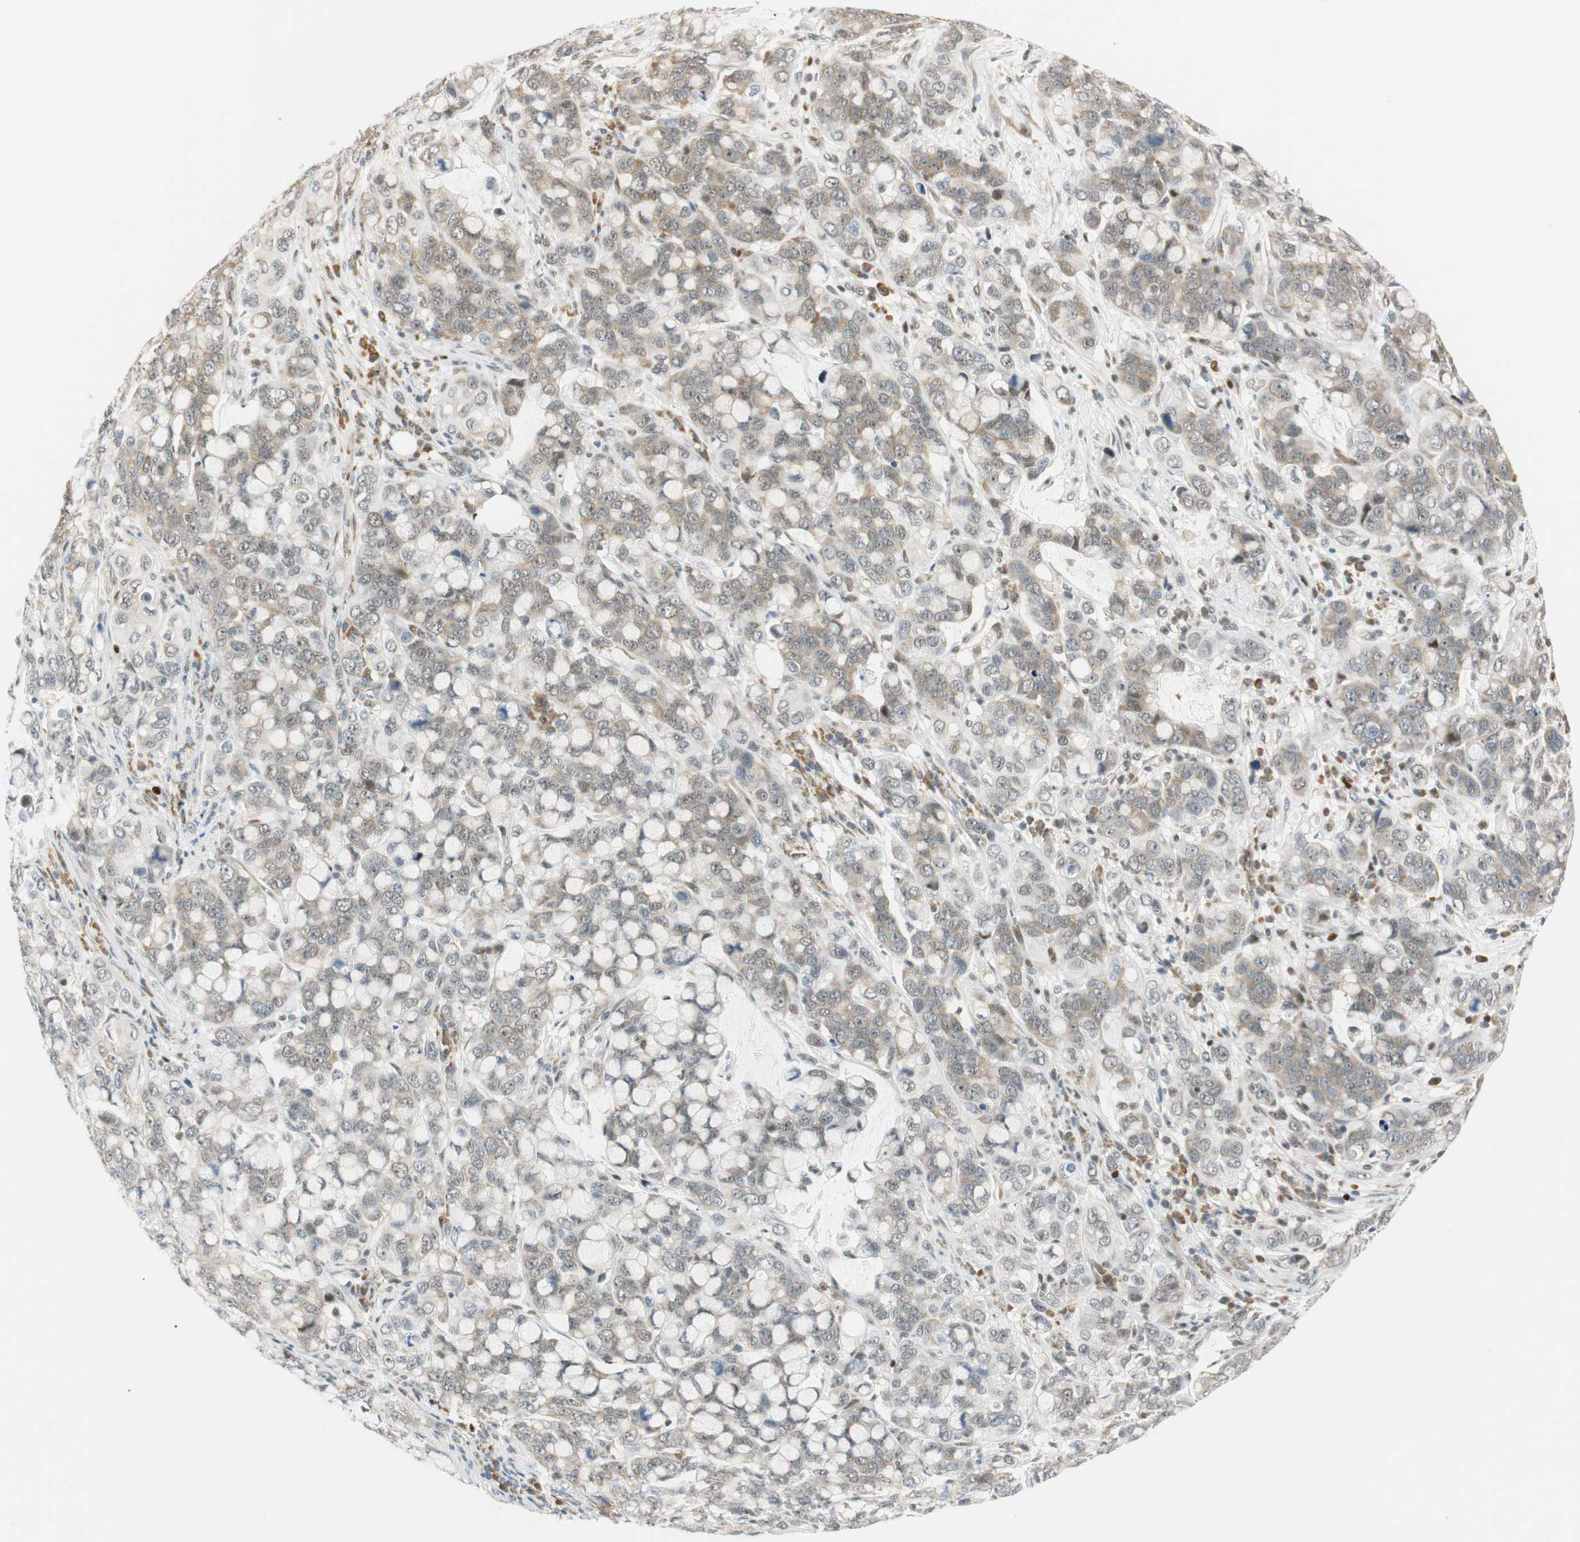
{"staining": {"intensity": "weak", "quantity": "25%-75%", "location": "cytoplasmic/membranous"}, "tissue": "stomach cancer", "cell_type": "Tumor cells", "image_type": "cancer", "snomed": [{"axis": "morphology", "description": "Adenocarcinoma, NOS"}, {"axis": "topography", "description": "Stomach, lower"}], "caption": "DAB (3,3'-diaminobenzidine) immunohistochemical staining of human adenocarcinoma (stomach) shows weak cytoplasmic/membranous protein expression in about 25%-75% of tumor cells.", "gene": "MSX2", "patient": {"sex": "male", "age": 84}}